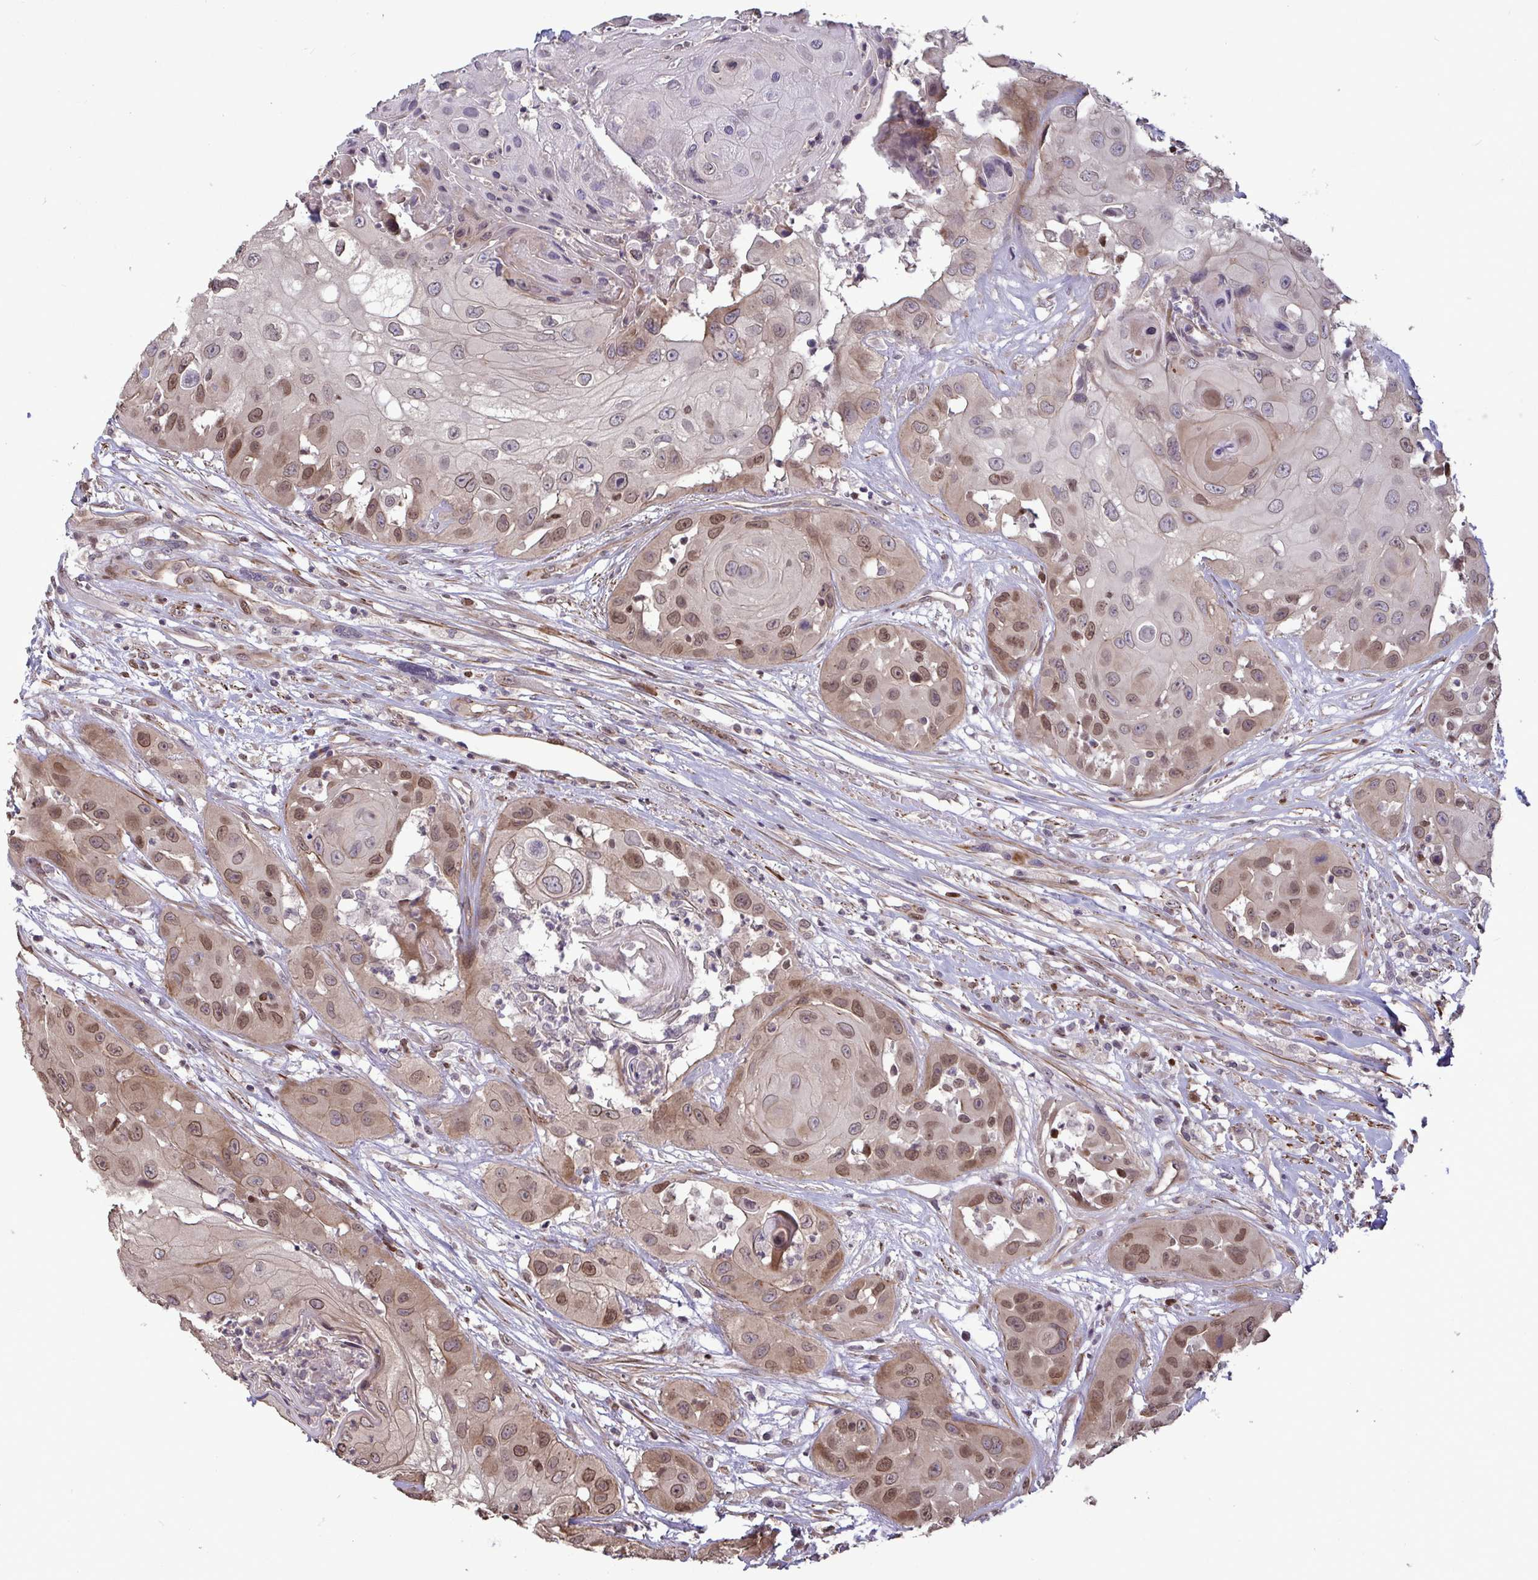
{"staining": {"intensity": "moderate", "quantity": ">75%", "location": "cytoplasmic/membranous,nuclear"}, "tissue": "head and neck cancer", "cell_type": "Tumor cells", "image_type": "cancer", "snomed": [{"axis": "morphology", "description": "Squamous cell carcinoma, NOS"}, {"axis": "topography", "description": "Head-Neck"}], "caption": "A photomicrograph of human squamous cell carcinoma (head and neck) stained for a protein exhibits moderate cytoplasmic/membranous and nuclear brown staining in tumor cells.", "gene": "IPO5", "patient": {"sex": "male", "age": 83}}